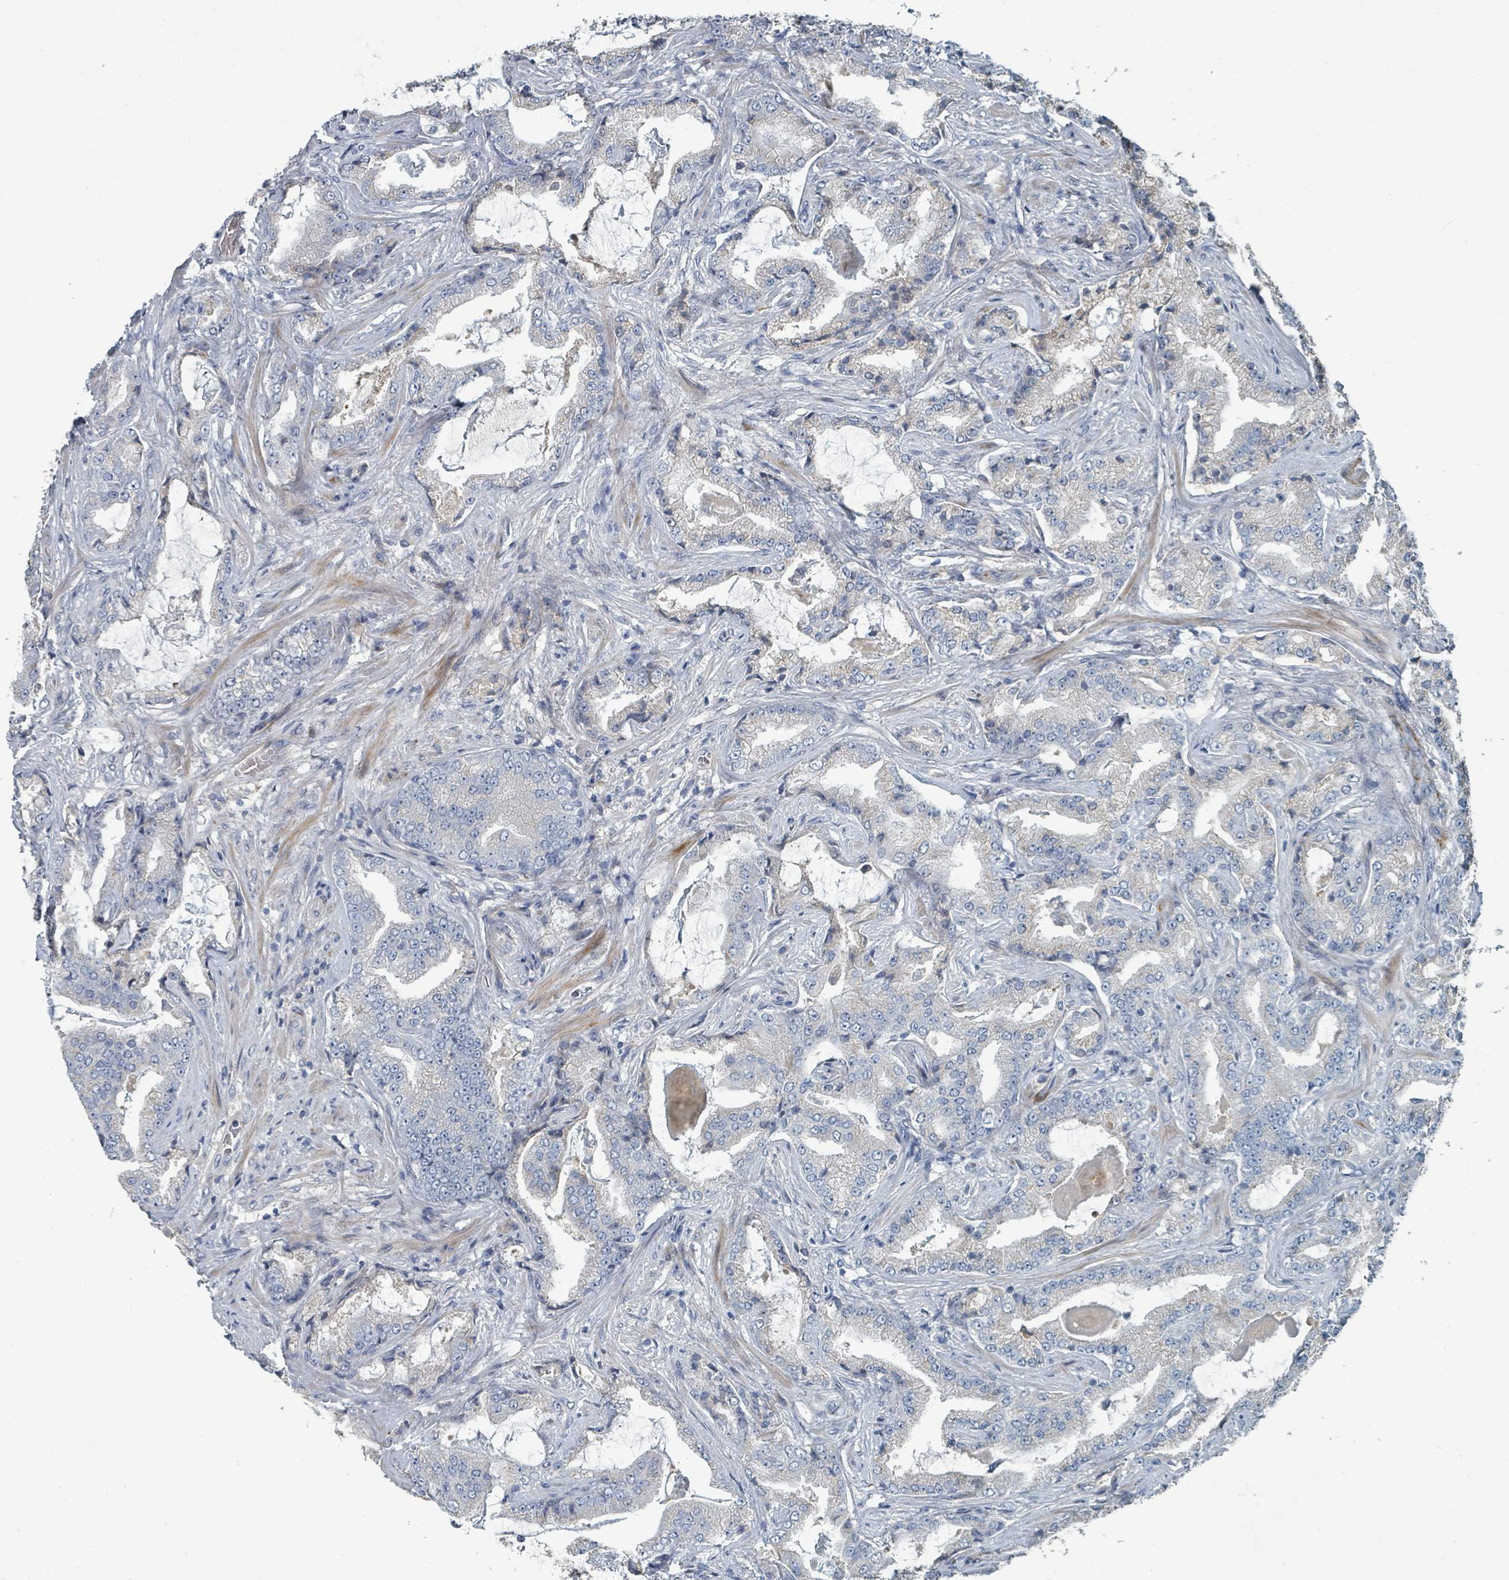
{"staining": {"intensity": "negative", "quantity": "none", "location": "none"}, "tissue": "prostate cancer", "cell_type": "Tumor cells", "image_type": "cancer", "snomed": [{"axis": "morphology", "description": "Adenocarcinoma, High grade"}, {"axis": "topography", "description": "Prostate"}], "caption": "The IHC micrograph has no significant staining in tumor cells of prostate adenocarcinoma (high-grade) tissue.", "gene": "SLC44A5", "patient": {"sex": "male", "age": 68}}